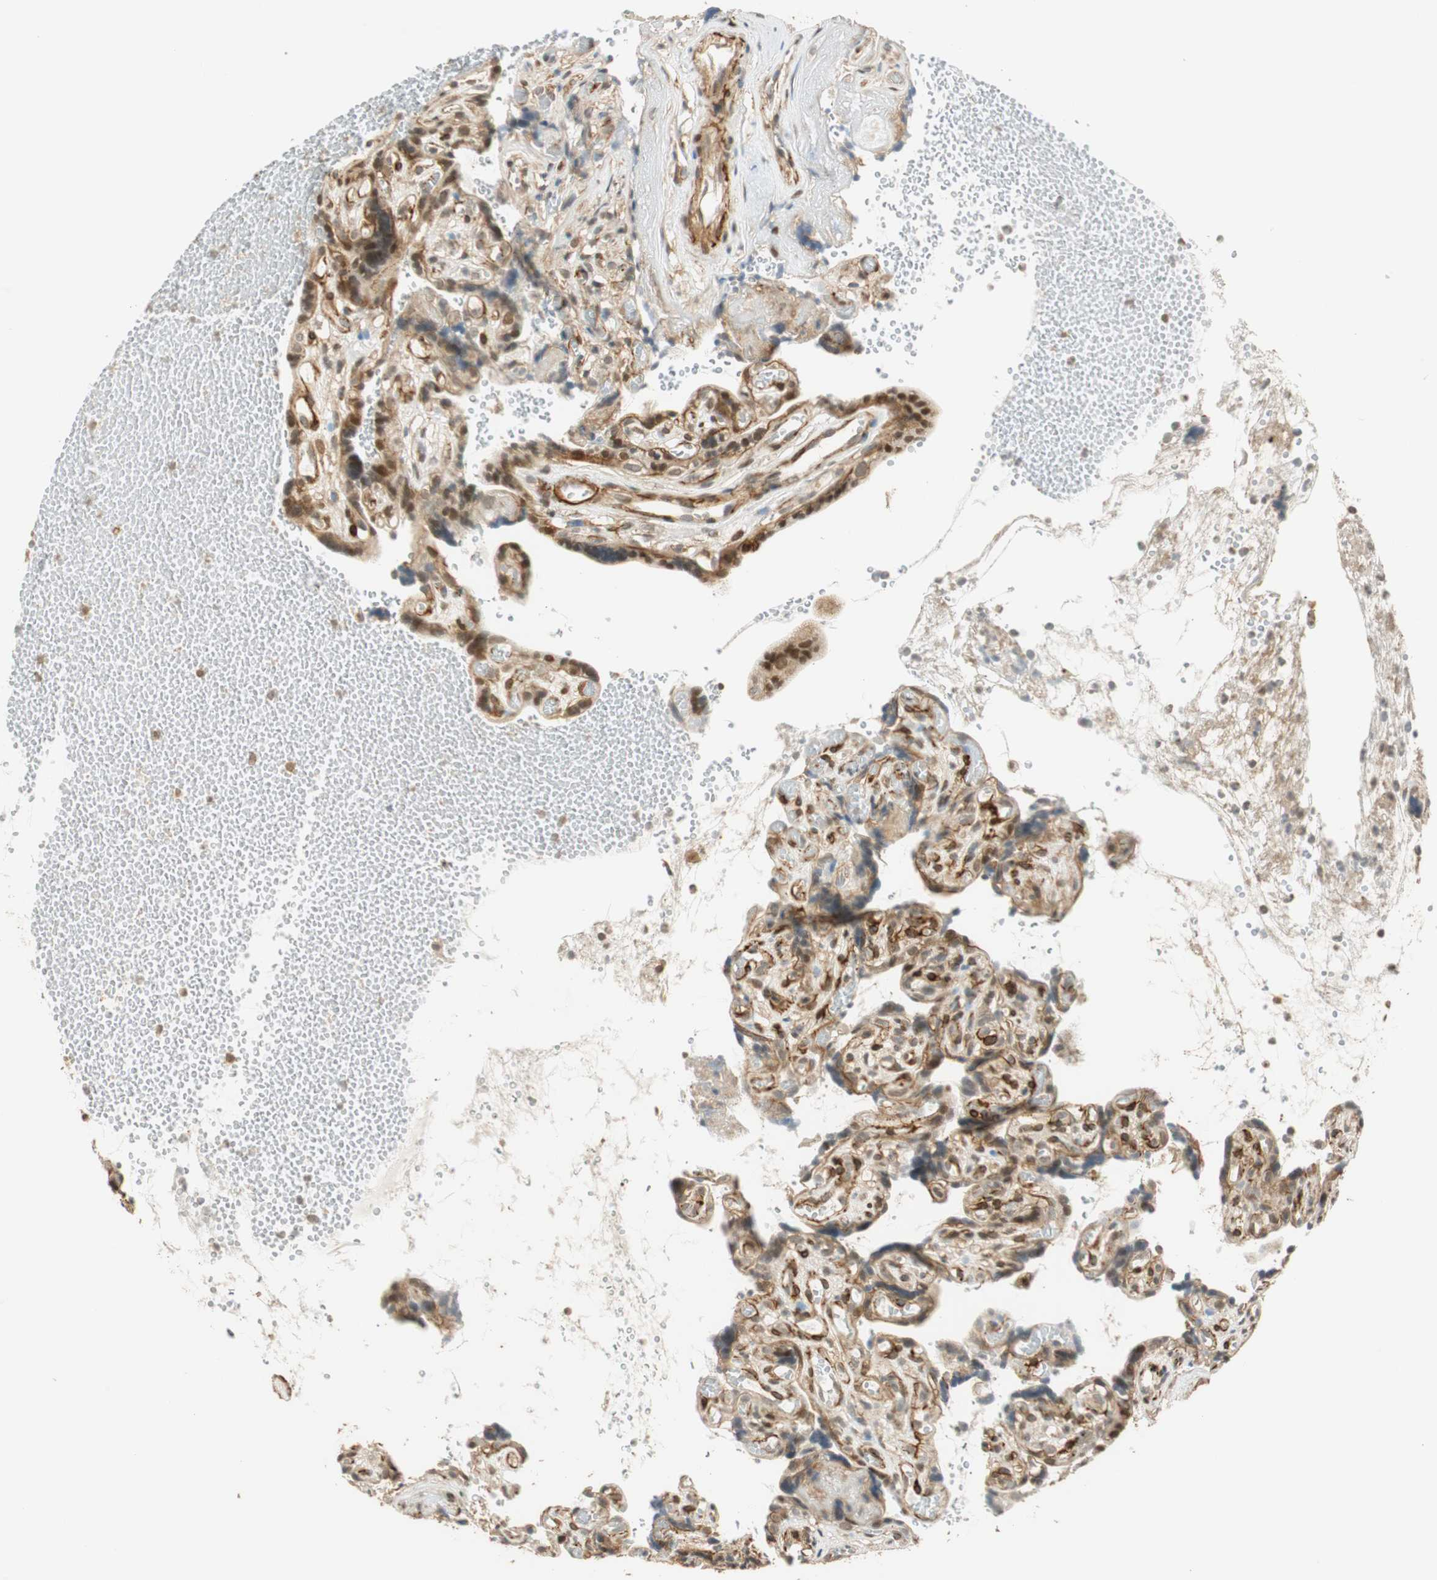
{"staining": {"intensity": "weak", "quantity": ">75%", "location": "cytoplasmic/membranous,nuclear"}, "tissue": "placenta", "cell_type": "Decidual cells", "image_type": "normal", "snomed": [{"axis": "morphology", "description": "Normal tissue, NOS"}, {"axis": "topography", "description": "Placenta"}], "caption": "Placenta stained for a protein displays weak cytoplasmic/membranous,nuclear positivity in decidual cells. (DAB IHC with brightfield microscopy, high magnification).", "gene": "NES", "patient": {"sex": "female", "age": 30}}